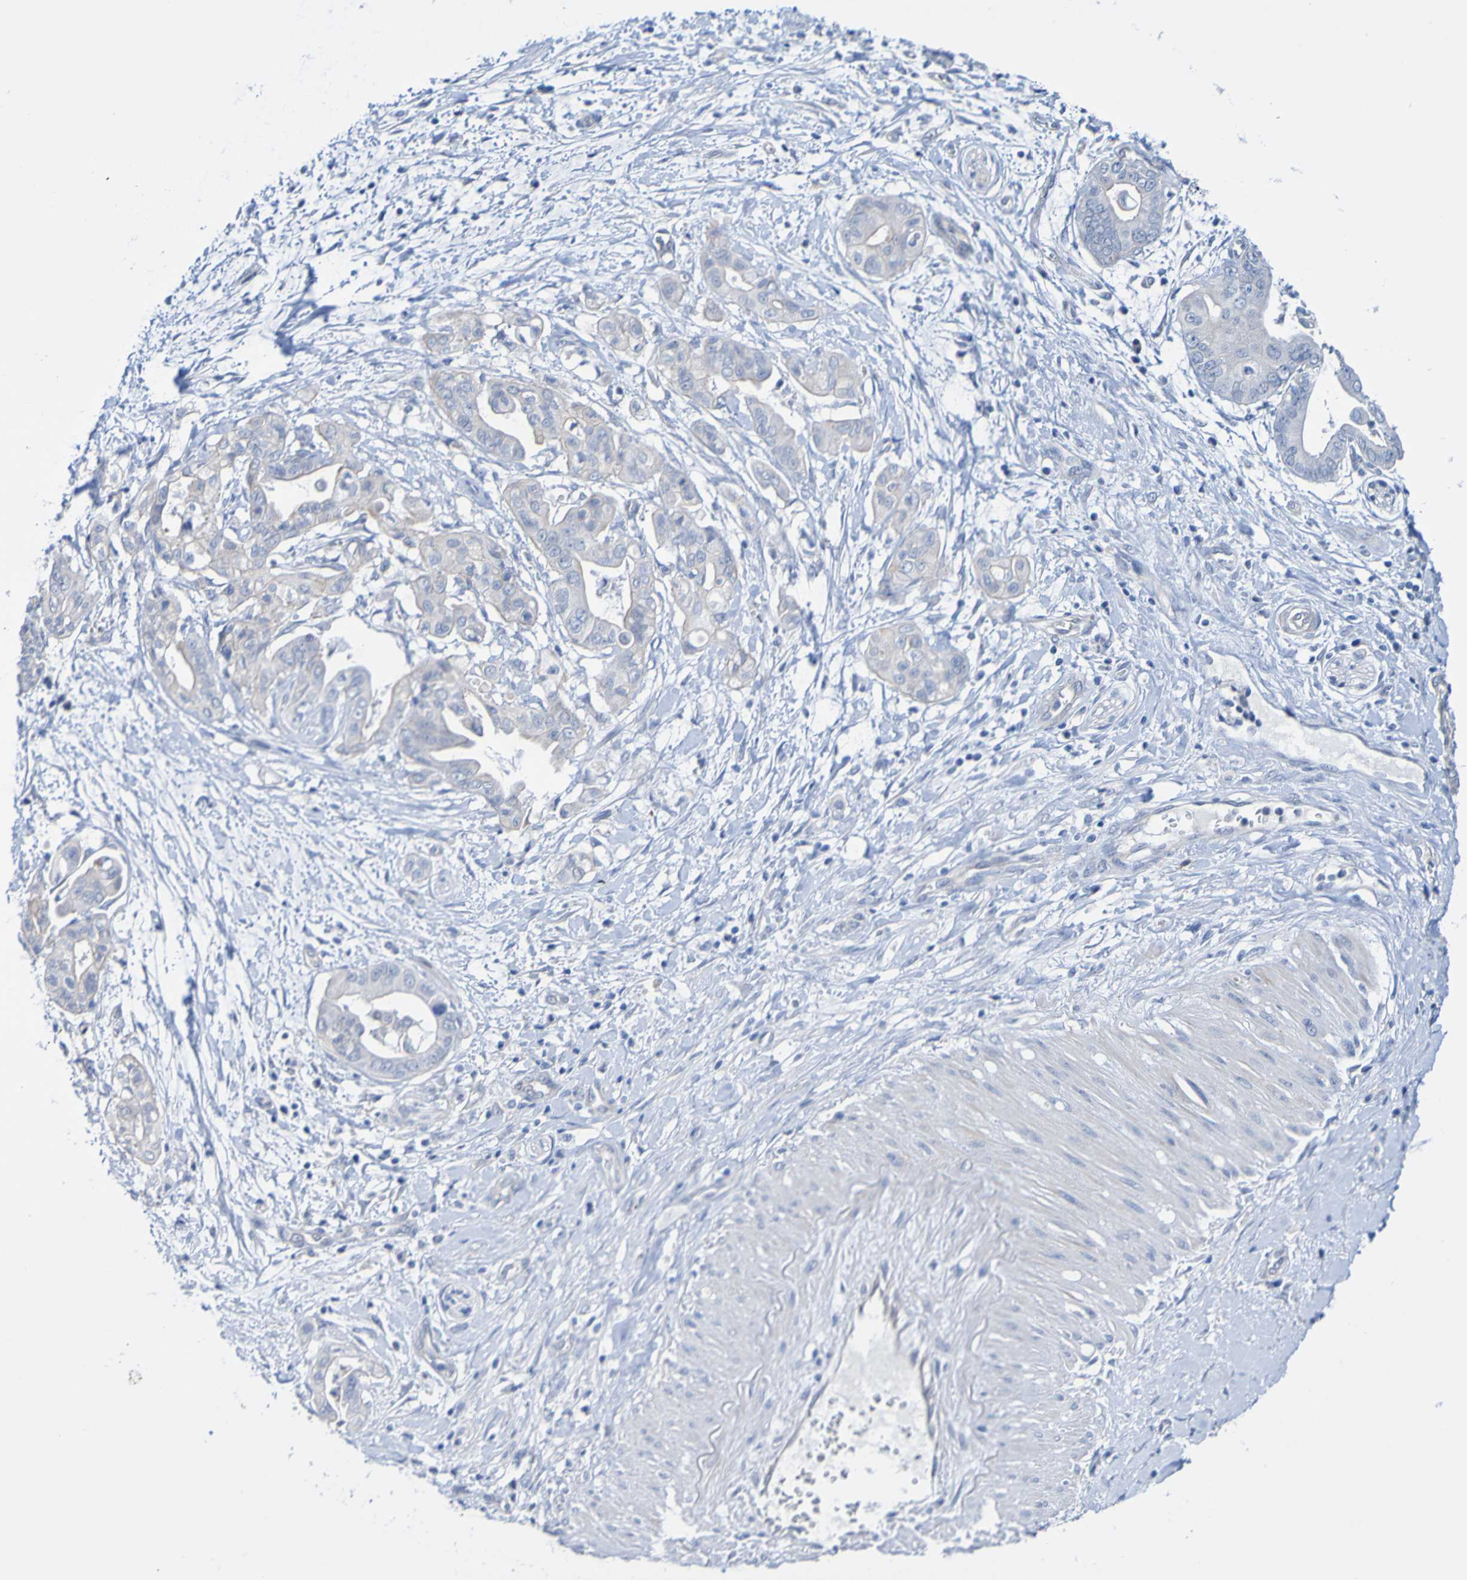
{"staining": {"intensity": "weak", "quantity": "<25%", "location": "cytoplasmic/membranous"}, "tissue": "pancreatic cancer", "cell_type": "Tumor cells", "image_type": "cancer", "snomed": [{"axis": "morphology", "description": "Adenocarcinoma, NOS"}, {"axis": "topography", "description": "Pancreas"}], "caption": "Human pancreatic cancer stained for a protein using immunohistochemistry shows no expression in tumor cells.", "gene": "ACMSD", "patient": {"sex": "female", "age": 75}}